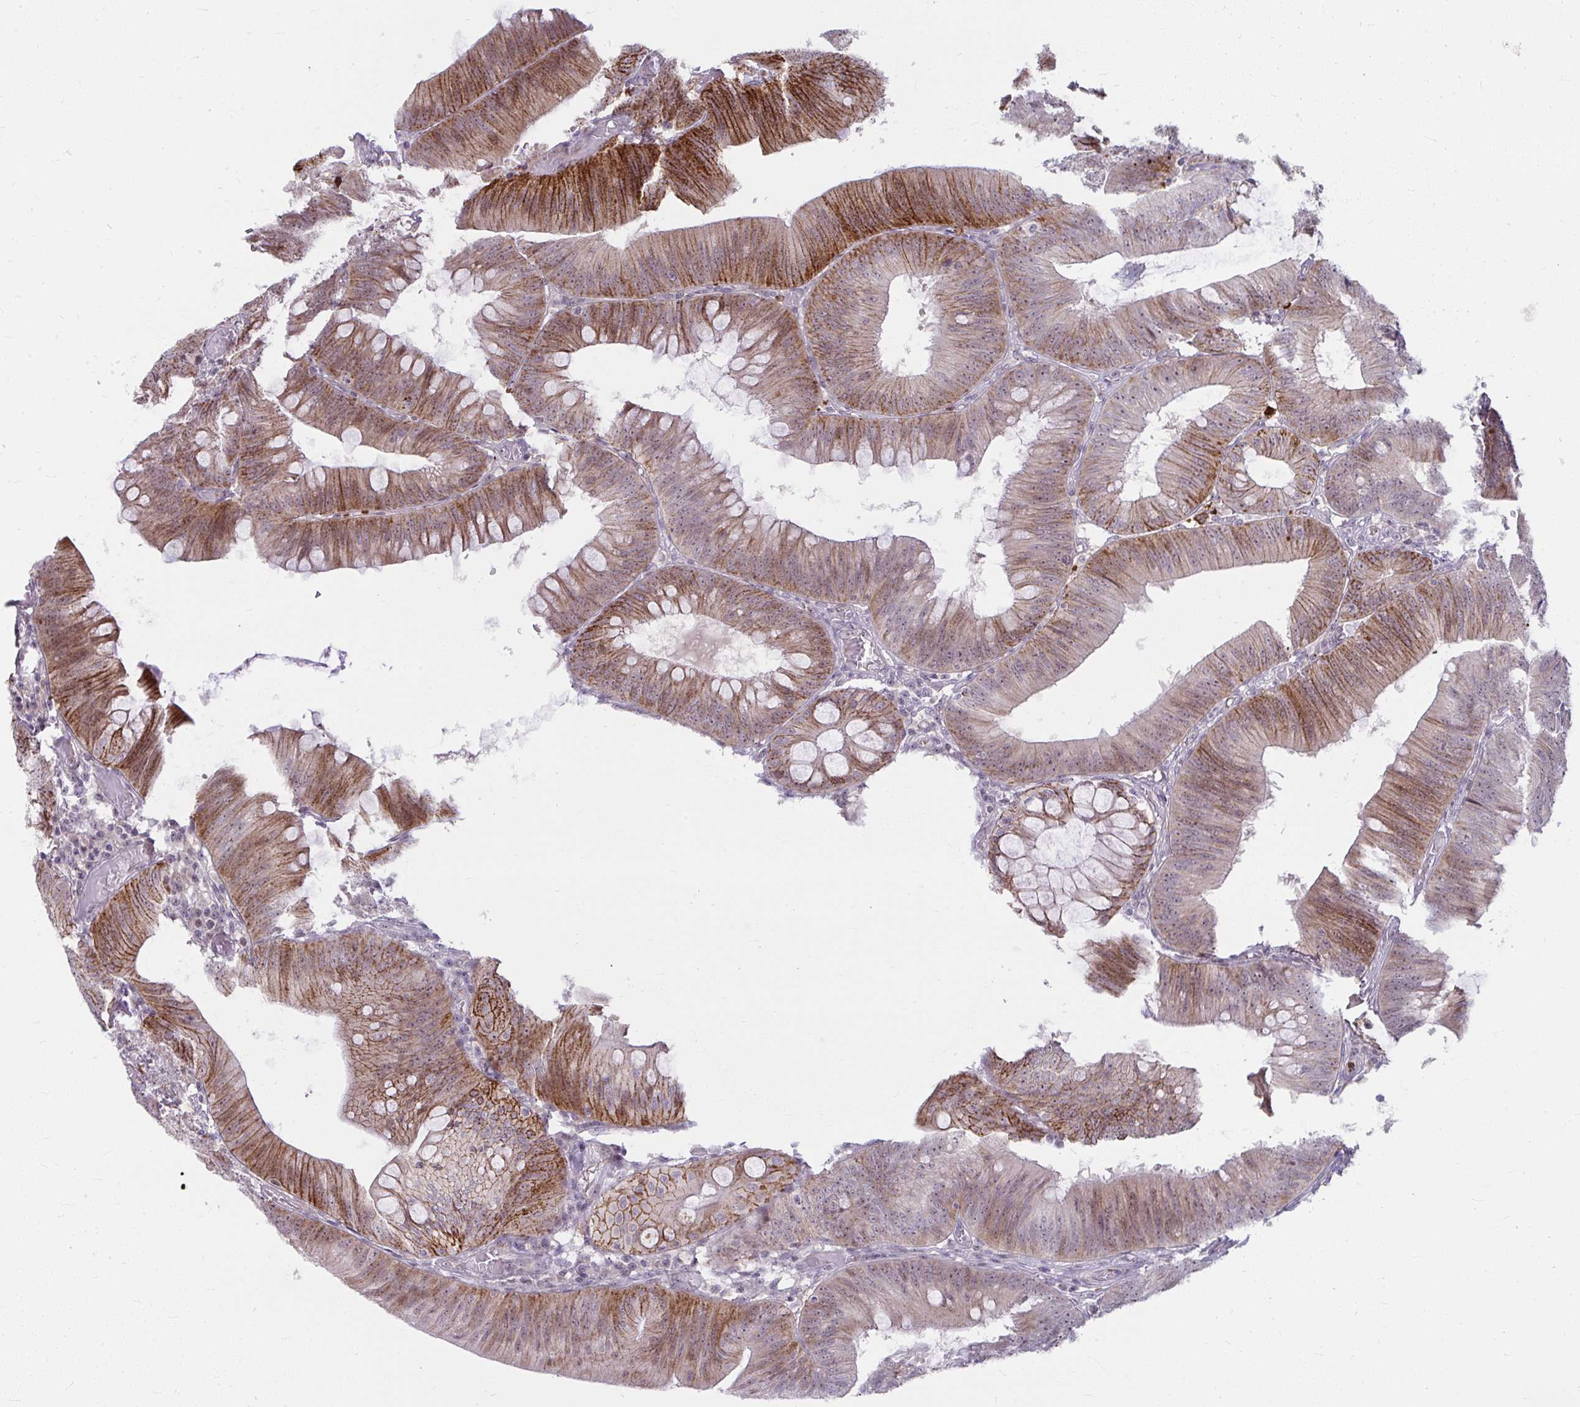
{"staining": {"intensity": "moderate", "quantity": ">75%", "location": "cytoplasmic/membranous,nuclear"}, "tissue": "colorectal cancer", "cell_type": "Tumor cells", "image_type": "cancer", "snomed": [{"axis": "morphology", "description": "Adenocarcinoma, NOS"}, {"axis": "topography", "description": "Colon"}], "caption": "Immunohistochemistry (DAB (3,3'-diaminobenzidine)) staining of human colorectal adenocarcinoma shows moderate cytoplasmic/membranous and nuclear protein expression in about >75% of tumor cells.", "gene": "MUS81", "patient": {"sex": "male", "age": 84}}